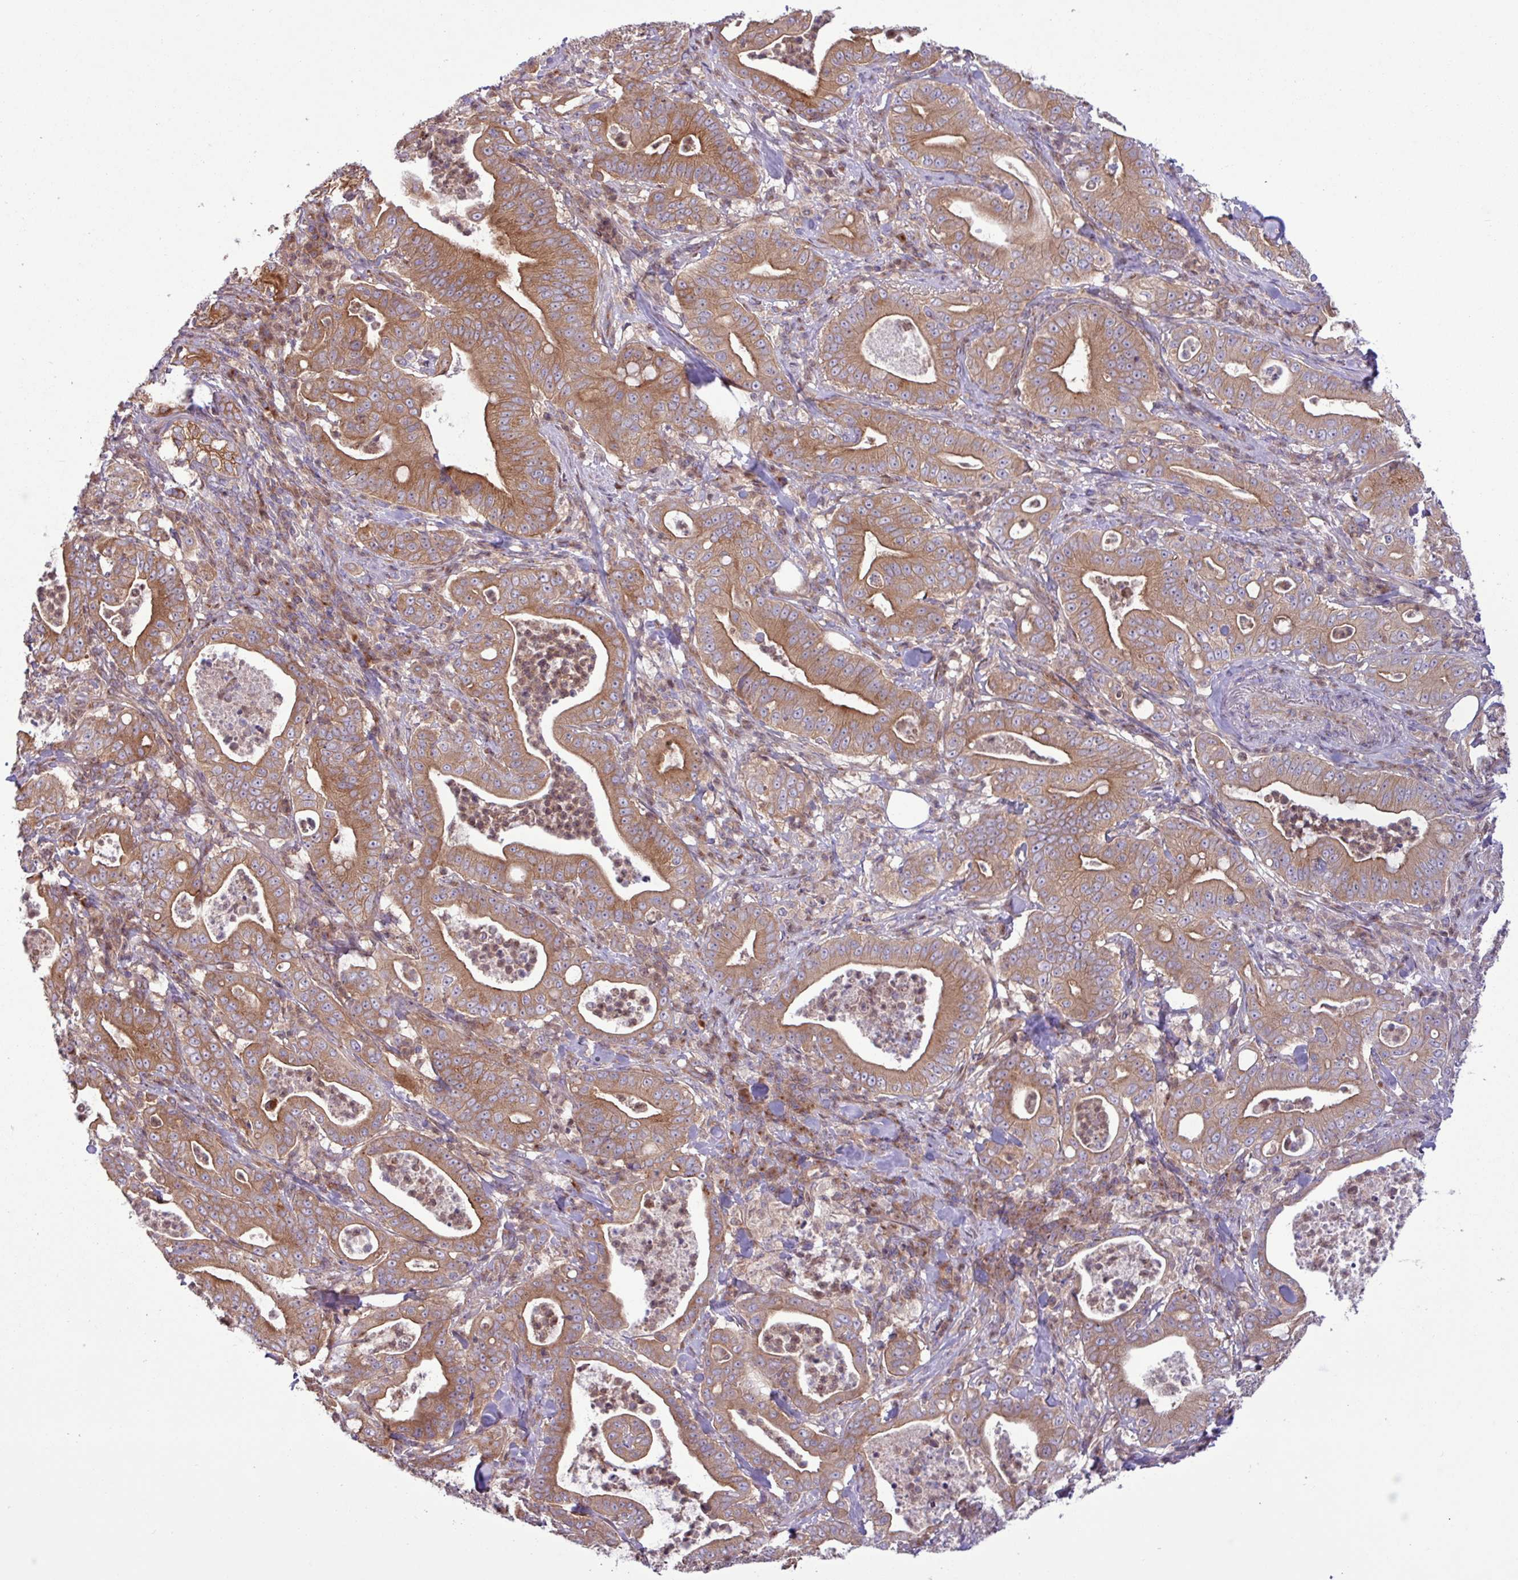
{"staining": {"intensity": "moderate", "quantity": ">75%", "location": "cytoplasmic/membranous"}, "tissue": "pancreatic cancer", "cell_type": "Tumor cells", "image_type": "cancer", "snomed": [{"axis": "morphology", "description": "Adenocarcinoma, NOS"}, {"axis": "topography", "description": "Pancreas"}], "caption": "Protein staining of pancreatic cancer tissue demonstrates moderate cytoplasmic/membranous expression in about >75% of tumor cells.", "gene": "RAB19", "patient": {"sex": "male", "age": 71}}